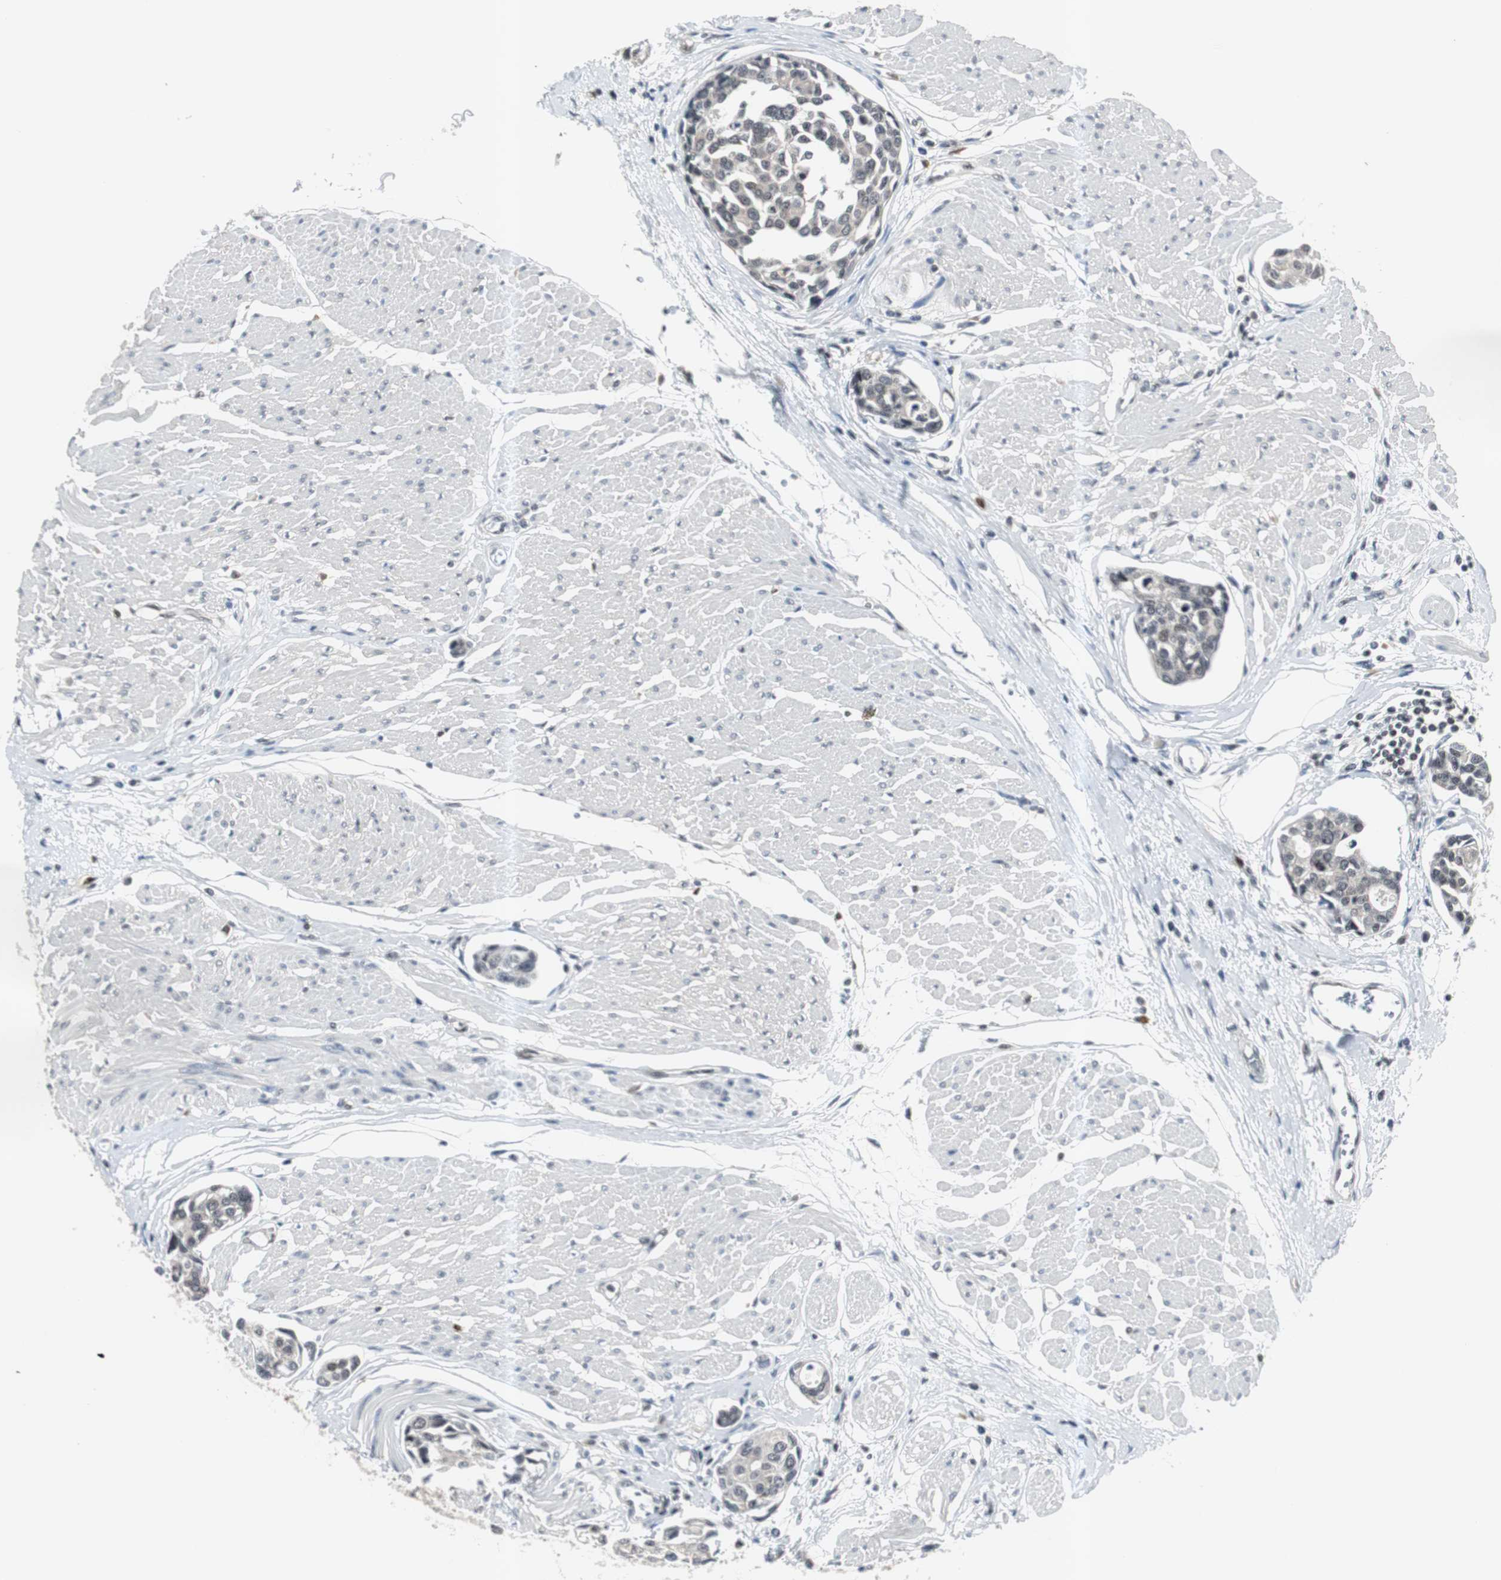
{"staining": {"intensity": "negative", "quantity": "none", "location": "none"}, "tissue": "urothelial cancer", "cell_type": "Tumor cells", "image_type": "cancer", "snomed": [{"axis": "morphology", "description": "Urothelial carcinoma, High grade"}, {"axis": "topography", "description": "Urinary bladder"}], "caption": "High-grade urothelial carcinoma was stained to show a protein in brown. There is no significant staining in tumor cells.", "gene": "SMAD1", "patient": {"sex": "male", "age": 78}}